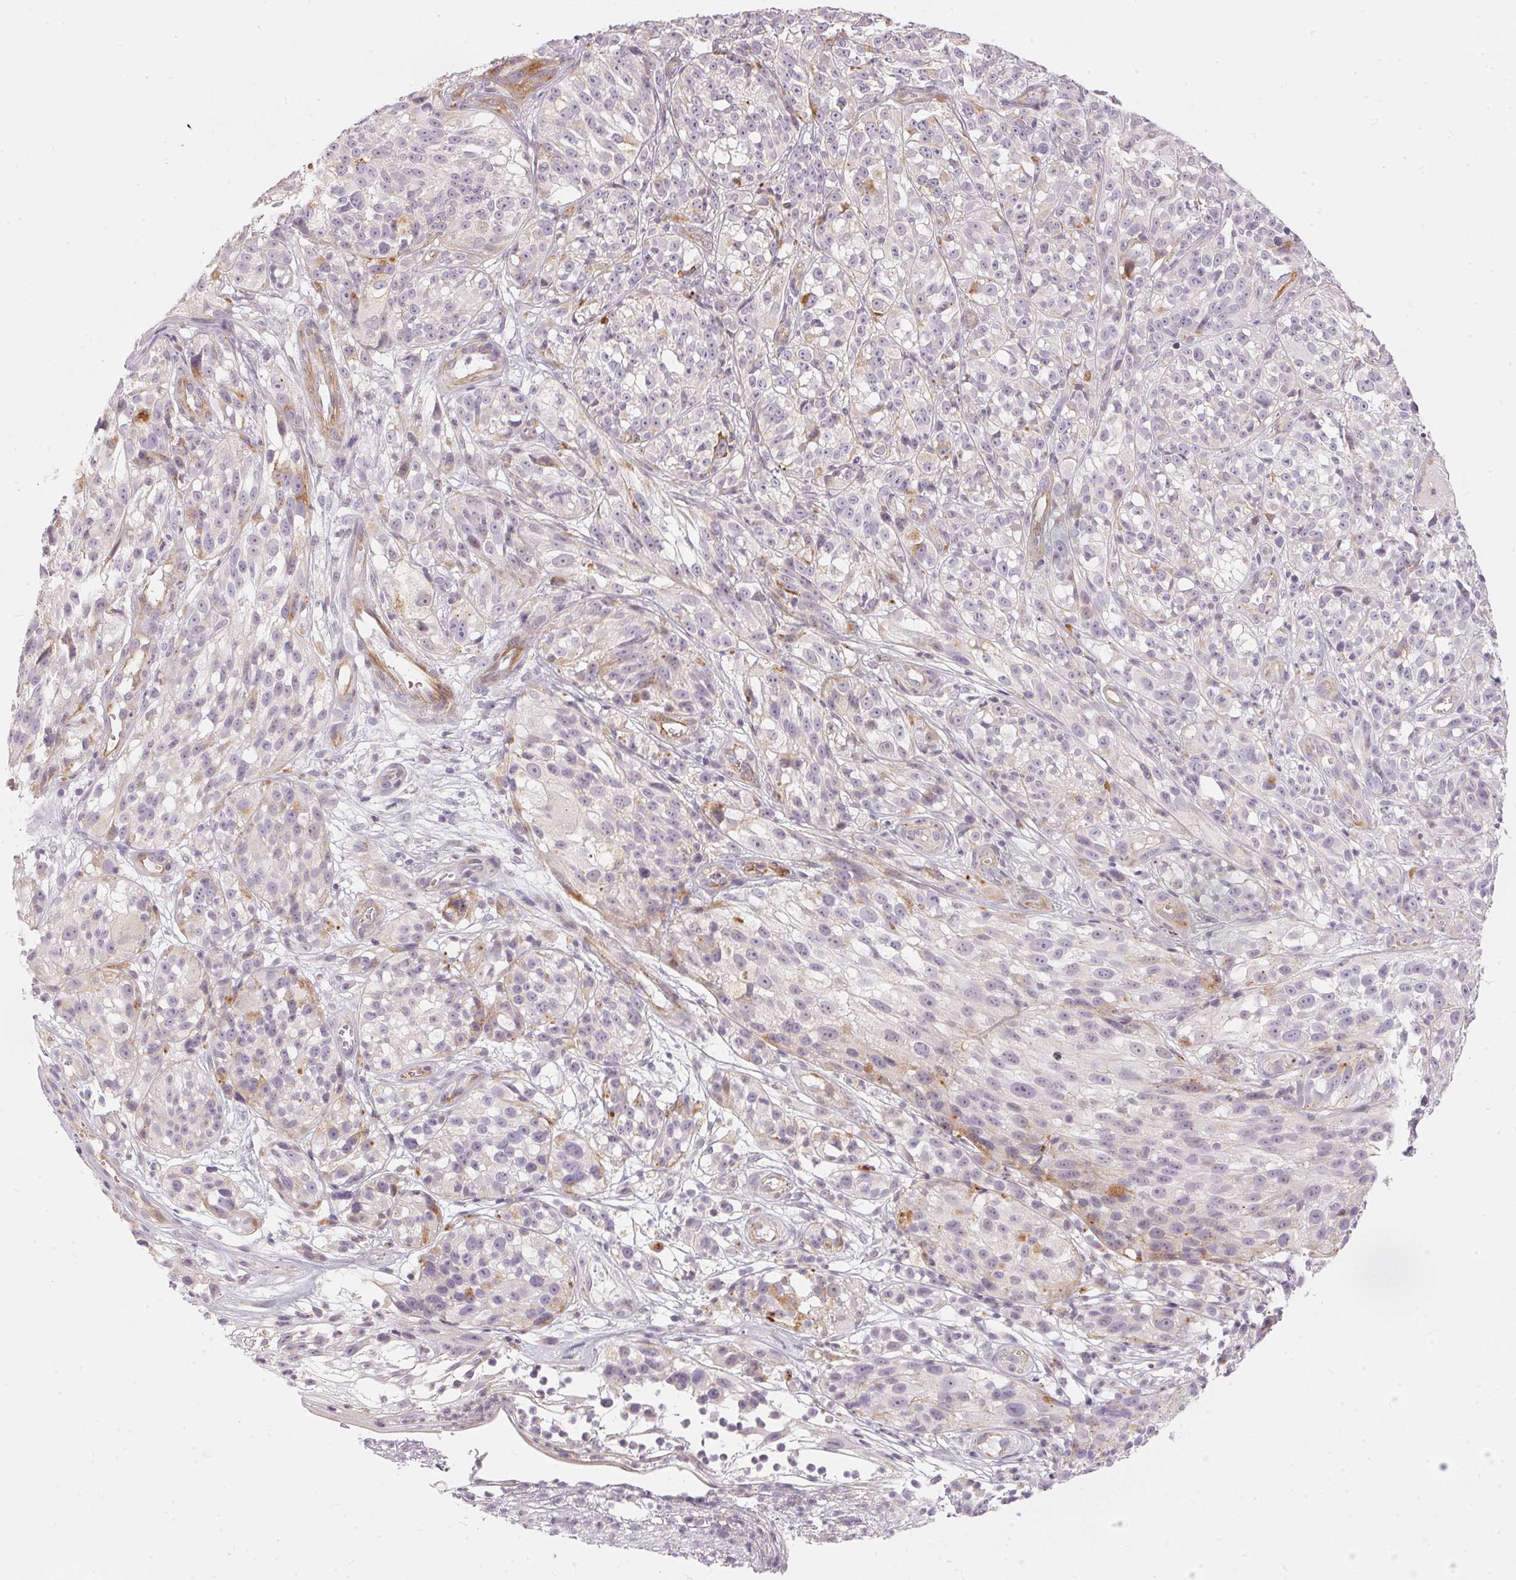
{"staining": {"intensity": "negative", "quantity": "none", "location": "none"}, "tissue": "melanoma", "cell_type": "Tumor cells", "image_type": "cancer", "snomed": [{"axis": "morphology", "description": "Malignant melanoma, NOS"}, {"axis": "topography", "description": "Skin"}], "caption": "Protein analysis of malignant melanoma exhibits no significant staining in tumor cells.", "gene": "GDAP1L1", "patient": {"sex": "female", "age": 85}}